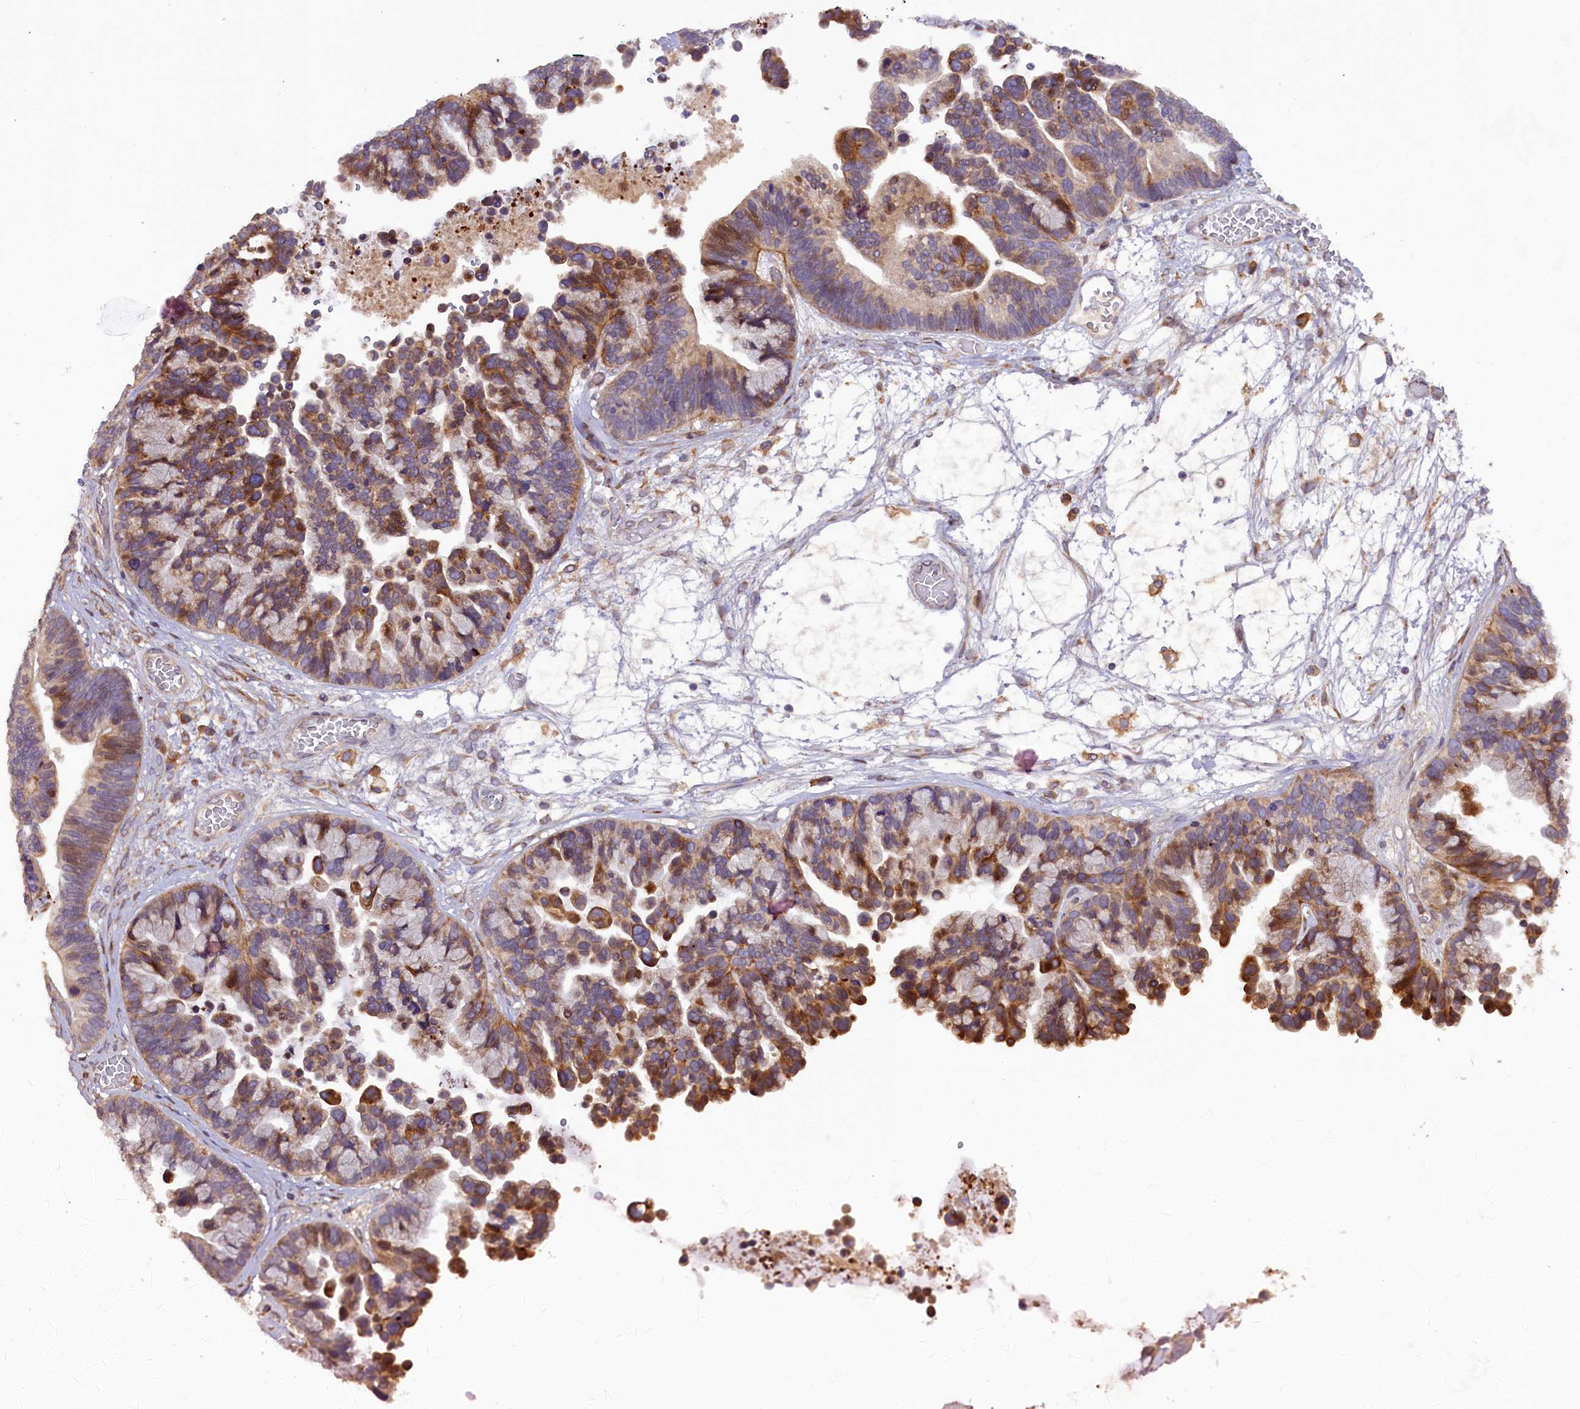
{"staining": {"intensity": "moderate", "quantity": ">75%", "location": "cytoplasmic/membranous"}, "tissue": "ovarian cancer", "cell_type": "Tumor cells", "image_type": "cancer", "snomed": [{"axis": "morphology", "description": "Cystadenocarcinoma, serous, NOS"}, {"axis": "topography", "description": "Ovary"}], "caption": "Tumor cells exhibit moderate cytoplasmic/membranous expression in about >75% of cells in ovarian cancer.", "gene": "SSC5D", "patient": {"sex": "female", "age": 56}}